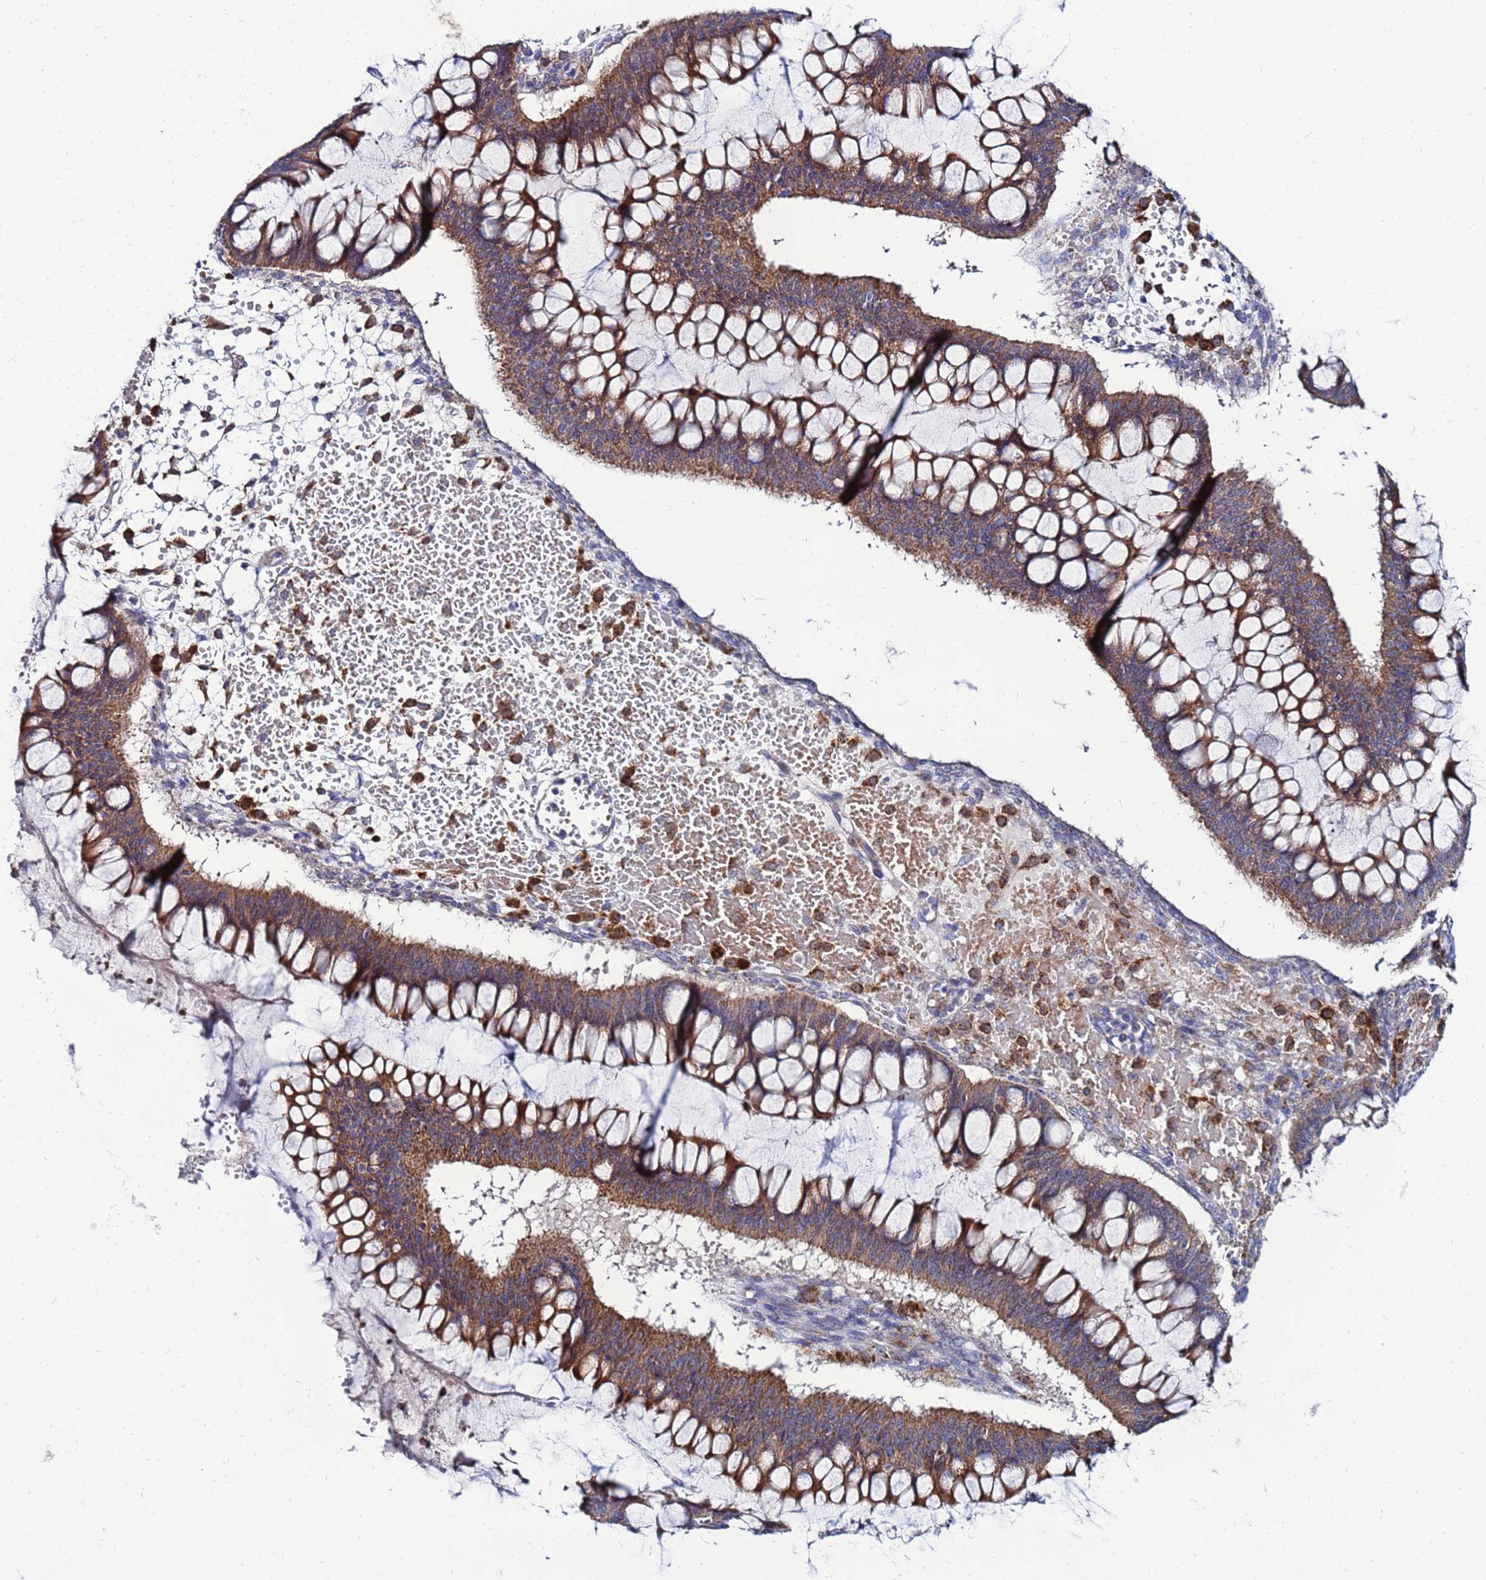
{"staining": {"intensity": "strong", "quantity": ">75%", "location": "cytoplasmic/membranous"}, "tissue": "ovarian cancer", "cell_type": "Tumor cells", "image_type": "cancer", "snomed": [{"axis": "morphology", "description": "Cystadenocarcinoma, mucinous, NOS"}, {"axis": "topography", "description": "Ovary"}], "caption": "This photomicrograph shows immunohistochemistry (IHC) staining of human ovarian mucinous cystadenocarcinoma, with high strong cytoplasmic/membranous expression in about >75% of tumor cells.", "gene": "FAHD2A", "patient": {"sex": "female", "age": 73}}